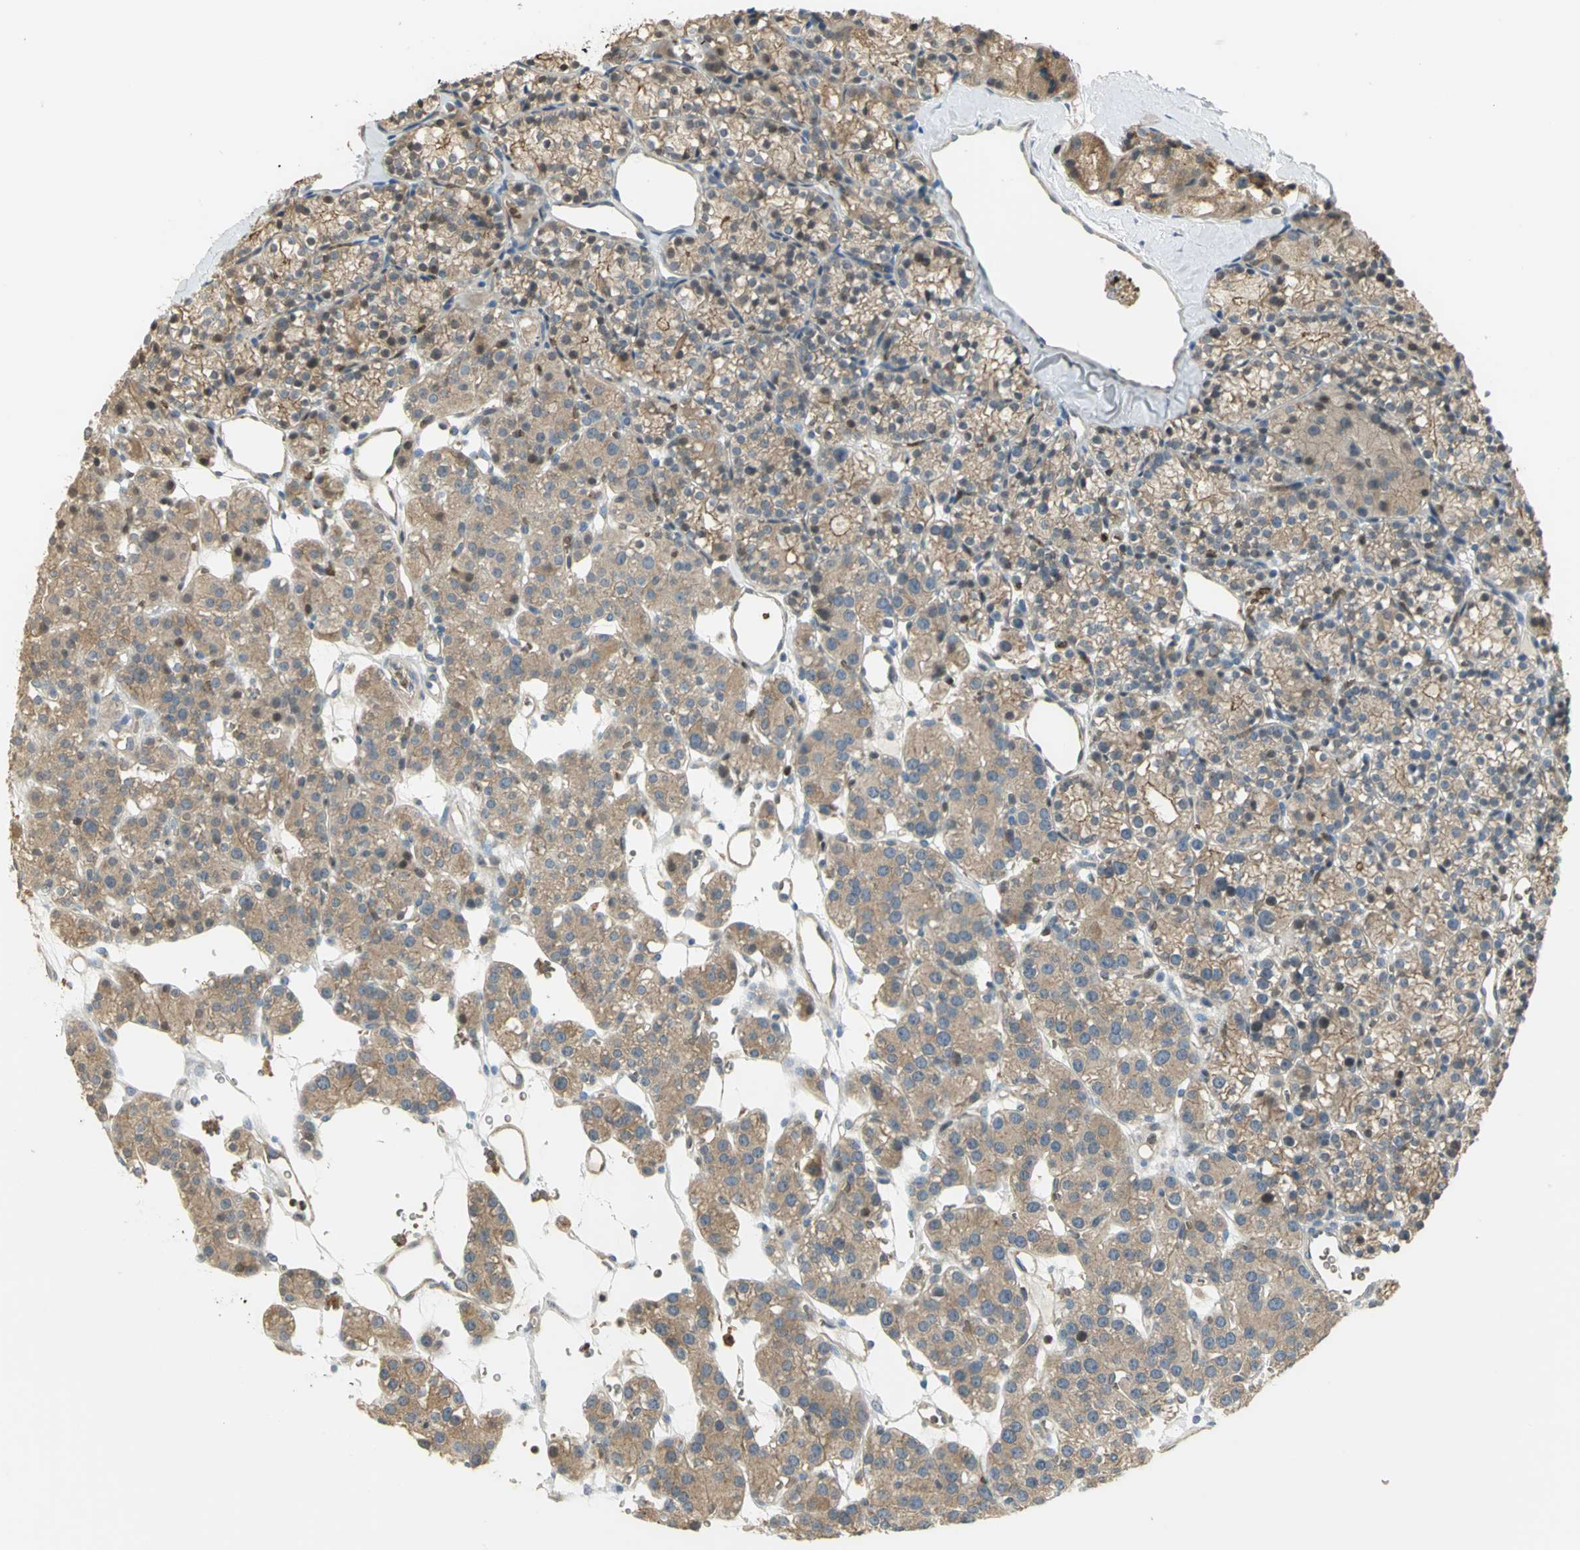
{"staining": {"intensity": "moderate", "quantity": ">75%", "location": "cytoplasmic/membranous"}, "tissue": "parathyroid gland", "cell_type": "Glandular cells", "image_type": "normal", "snomed": [{"axis": "morphology", "description": "Normal tissue, NOS"}, {"axis": "topography", "description": "Parathyroid gland"}], "caption": "Immunohistochemical staining of benign parathyroid gland reveals >75% levels of moderate cytoplasmic/membranous protein staining in about >75% of glandular cells.", "gene": "ANK1", "patient": {"sex": "female", "age": 64}}